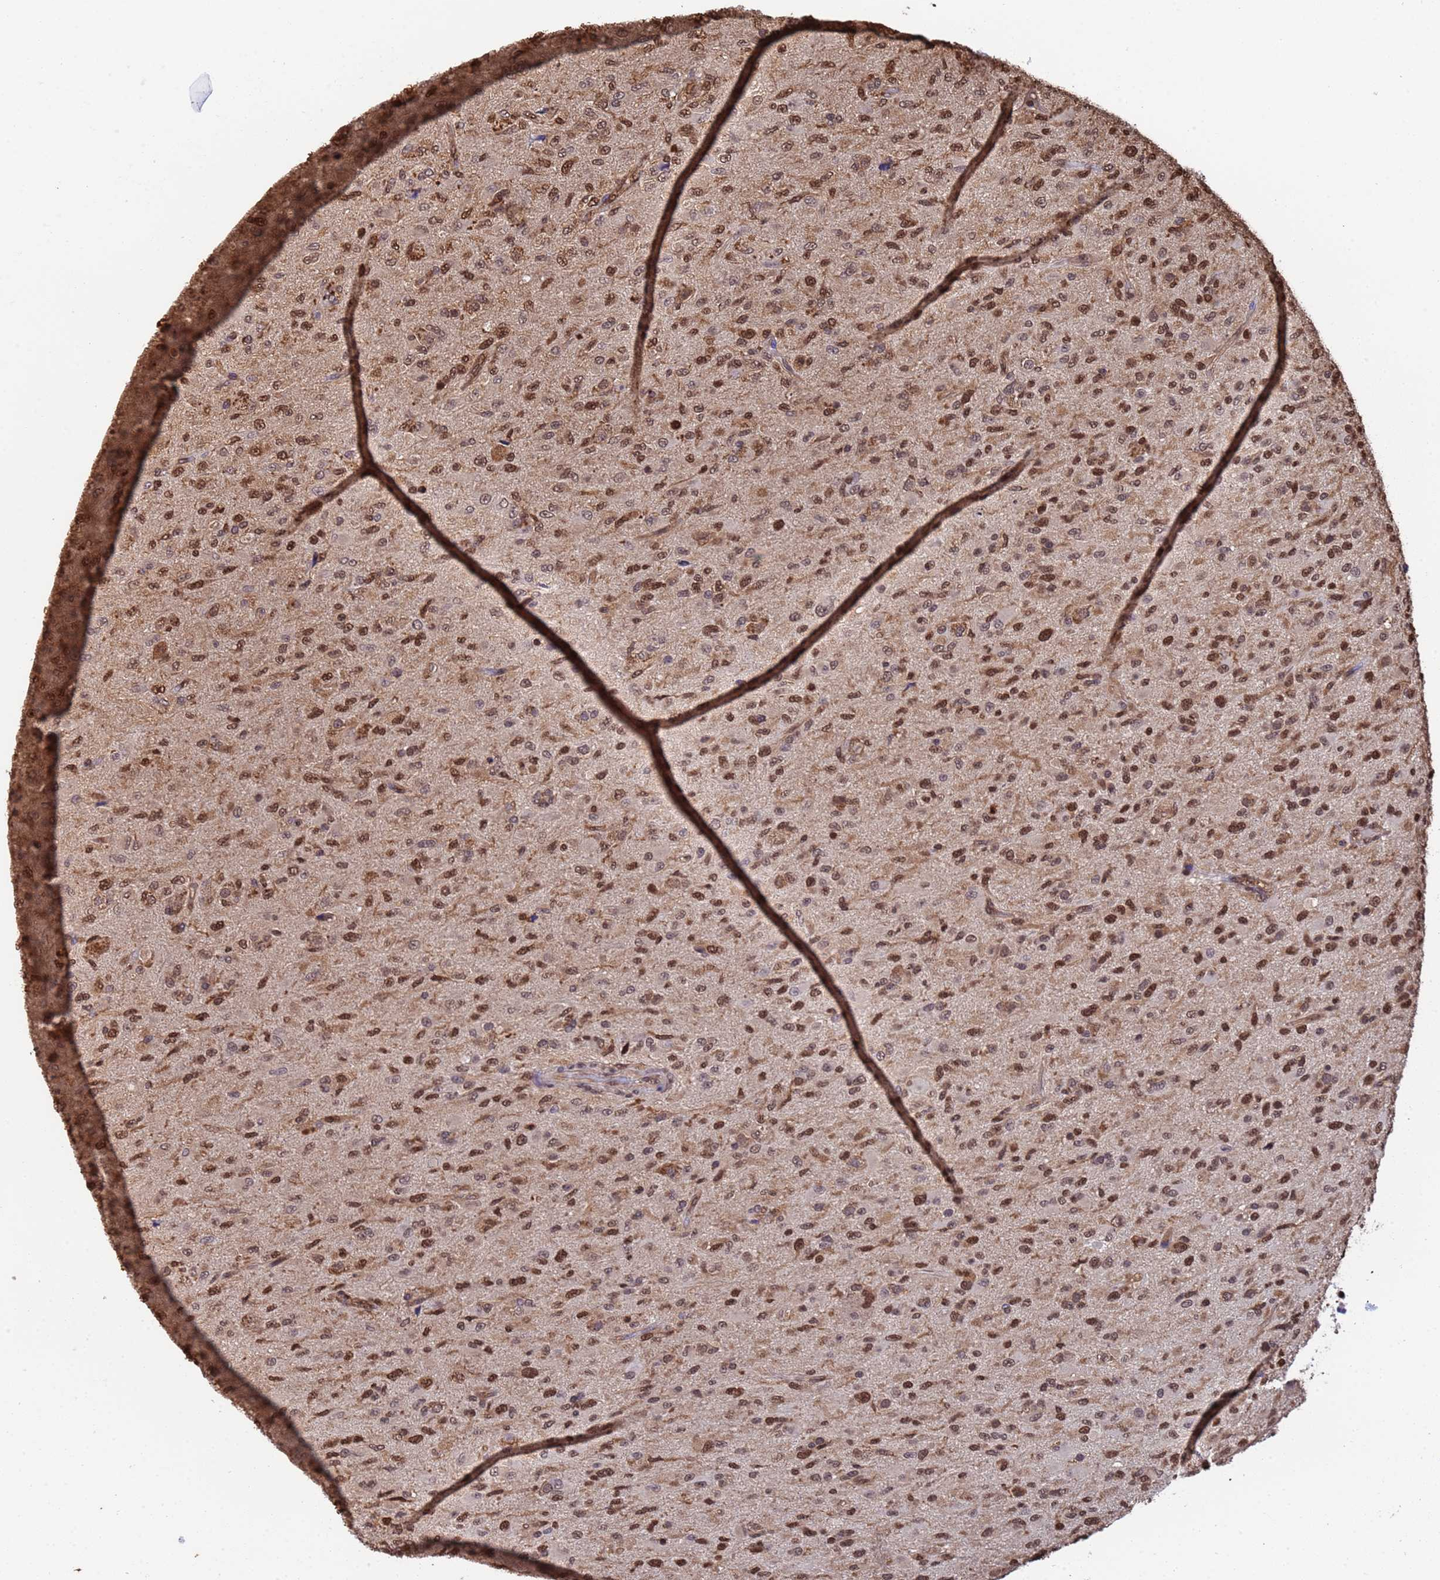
{"staining": {"intensity": "moderate", "quantity": ">75%", "location": "nuclear"}, "tissue": "glioma", "cell_type": "Tumor cells", "image_type": "cancer", "snomed": [{"axis": "morphology", "description": "Glioma, malignant, Low grade"}, {"axis": "topography", "description": "Brain"}], "caption": "Moderate nuclear staining is identified in about >75% of tumor cells in glioma. (IHC, brightfield microscopy, high magnification).", "gene": "SUMO4", "patient": {"sex": "male", "age": 65}}